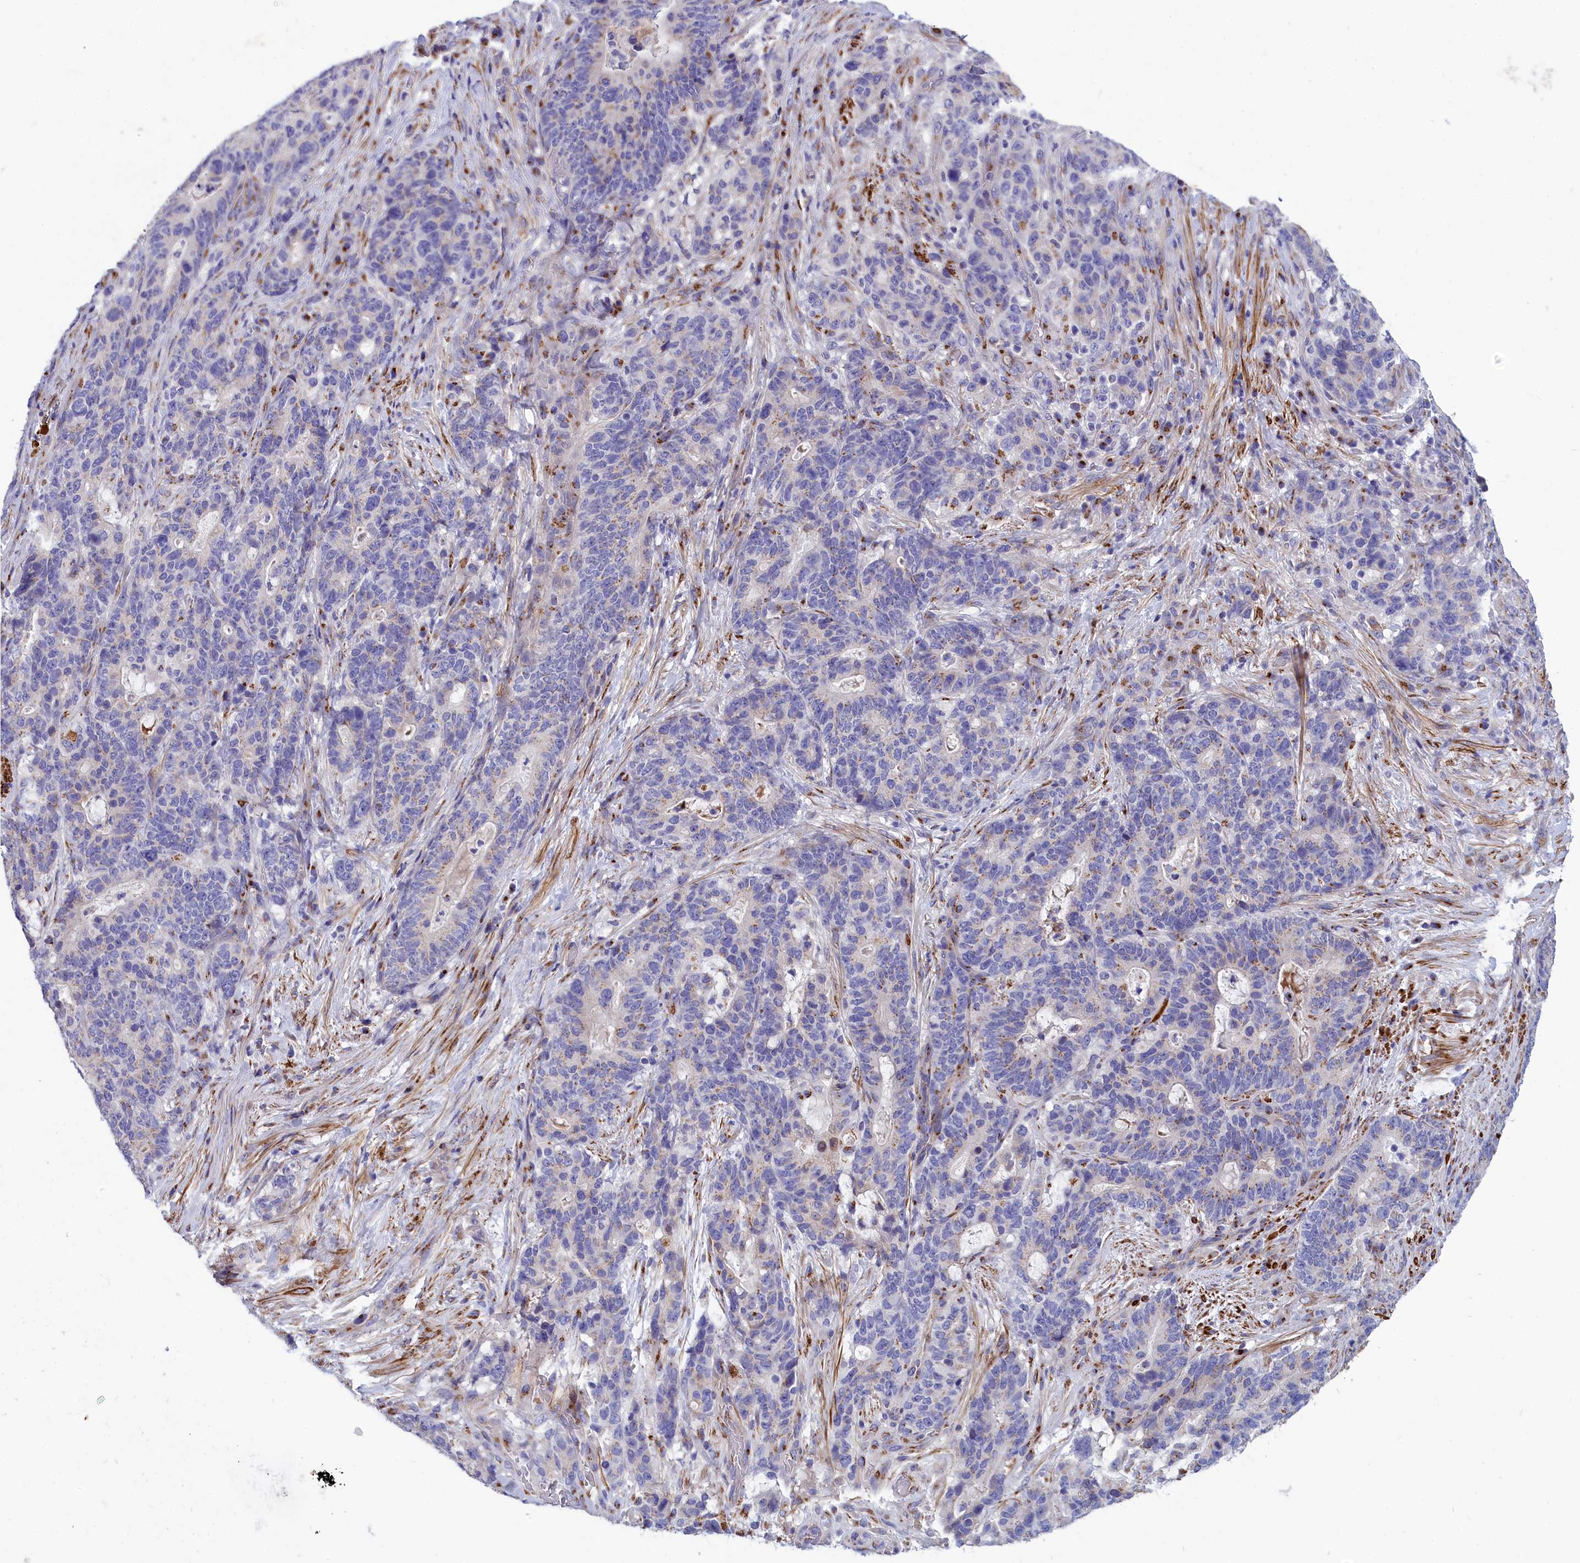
{"staining": {"intensity": "weak", "quantity": "<25%", "location": "cytoplasmic/membranous"}, "tissue": "stomach cancer", "cell_type": "Tumor cells", "image_type": "cancer", "snomed": [{"axis": "morphology", "description": "Normal tissue, NOS"}, {"axis": "morphology", "description": "Adenocarcinoma, NOS"}, {"axis": "topography", "description": "Stomach"}], "caption": "Tumor cells are negative for protein expression in human stomach cancer (adenocarcinoma).", "gene": "TUBGCP4", "patient": {"sex": "female", "age": 64}}